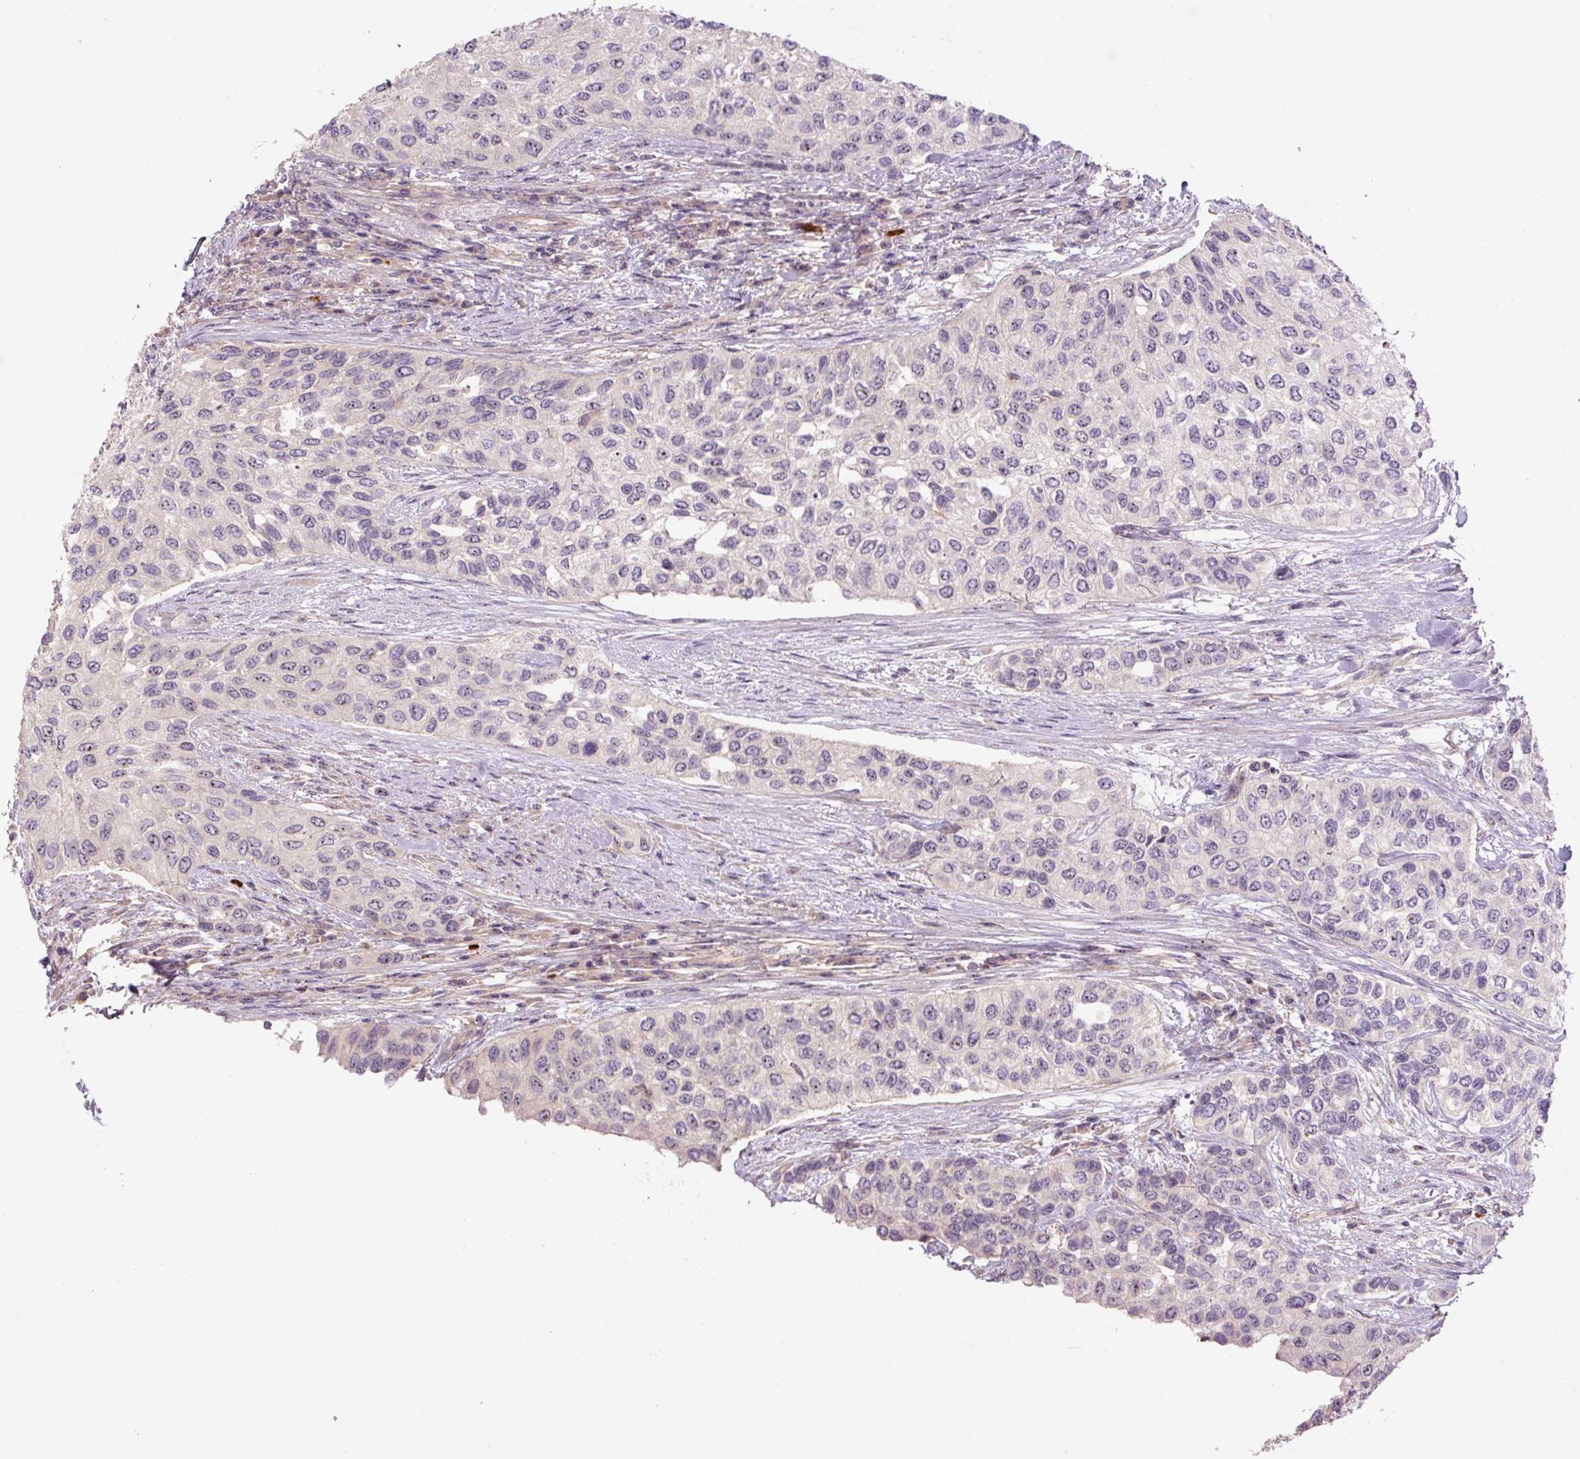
{"staining": {"intensity": "negative", "quantity": "none", "location": "none"}, "tissue": "urothelial cancer", "cell_type": "Tumor cells", "image_type": "cancer", "snomed": [{"axis": "morphology", "description": "Normal tissue, NOS"}, {"axis": "morphology", "description": "Urothelial carcinoma, High grade"}, {"axis": "topography", "description": "Vascular tissue"}, {"axis": "topography", "description": "Urinary bladder"}], "caption": "High power microscopy micrograph of an immunohistochemistry histopathology image of urothelial cancer, revealing no significant positivity in tumor cells.", "gene": "TMEM151B", "patient": {"sex": "female", "age": 56}}